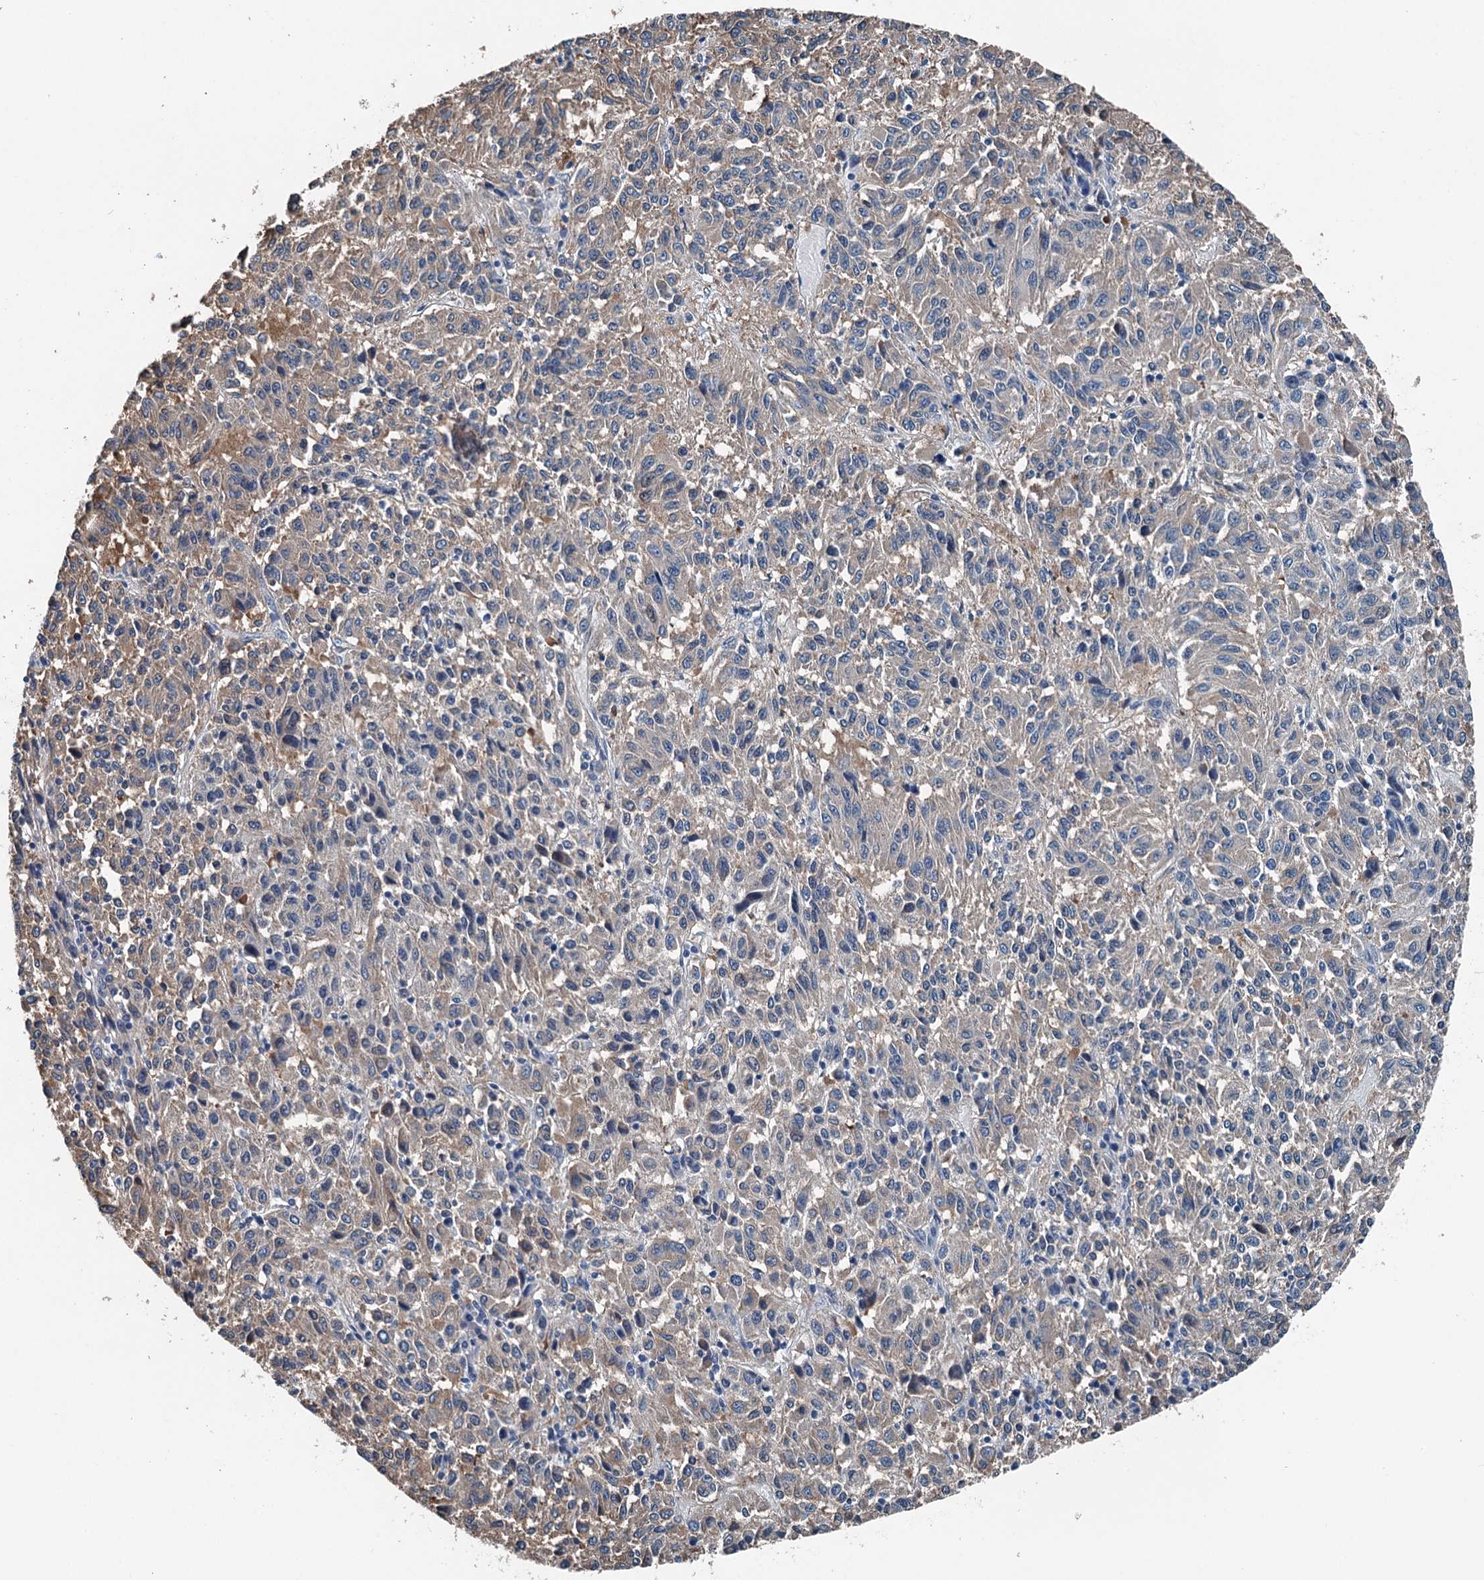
{"staining": {"intensity": "weak", "quantity": "25%-75%", "location": "cytoplasmic/membranous"}, "tissue": "melanoma", "cell_type": "Tumor cells", "image_type": "cancer", "snomed": [{"axis": "morphology", "description": "Malignant melanoma, Metastatic site"}, {"axis": "topography", "description": "Lung"}], "caption": "Malignant melanoma (metastatic site) stained with a brown dye shows weak cytoplasmic/membranous positive positivity in about 25%-75% of tumor cells.", "gene": "BHMT", "patient": {"sex": "male", "age": 64}}